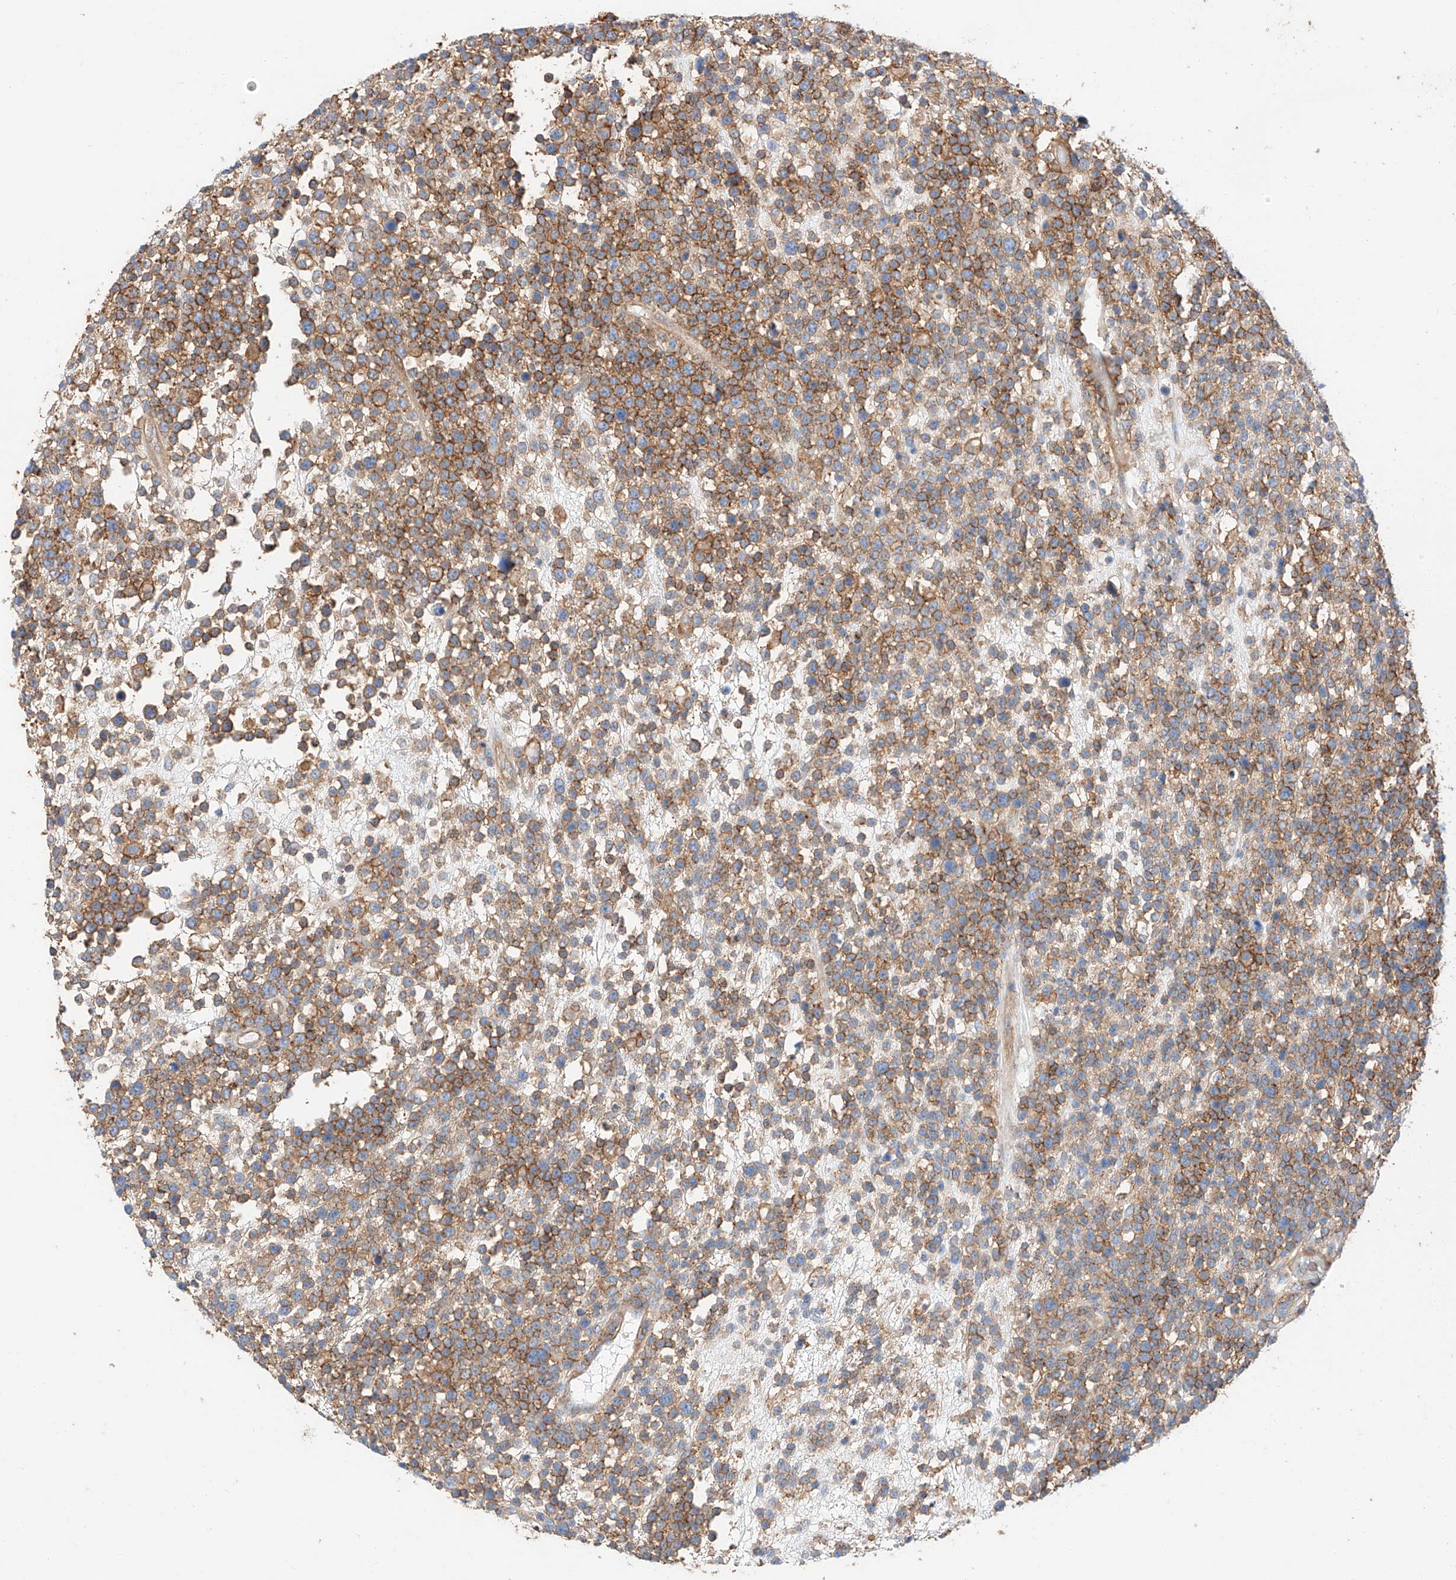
{"staining": {"intensity": "moderate", "quantity": ">75%", "location": "cytoplasmic/membranous"}, "tissue": "lymphoma", "cell_type": "Tumor cells", "image_type": "cancer", "snomed": [{"axis": "morphology", "description": "Malignant lymphoma, non-Hodgkin's type, High grade"}, {"axis": "topography", "description": "Colon"}], "caption": "Lymphoma tissue shows moderate cytoplasmic/membranous expression in about >75% of tumor cells", "gene": "HAUS4", "patient": {"sex": "female", "age": 53}}